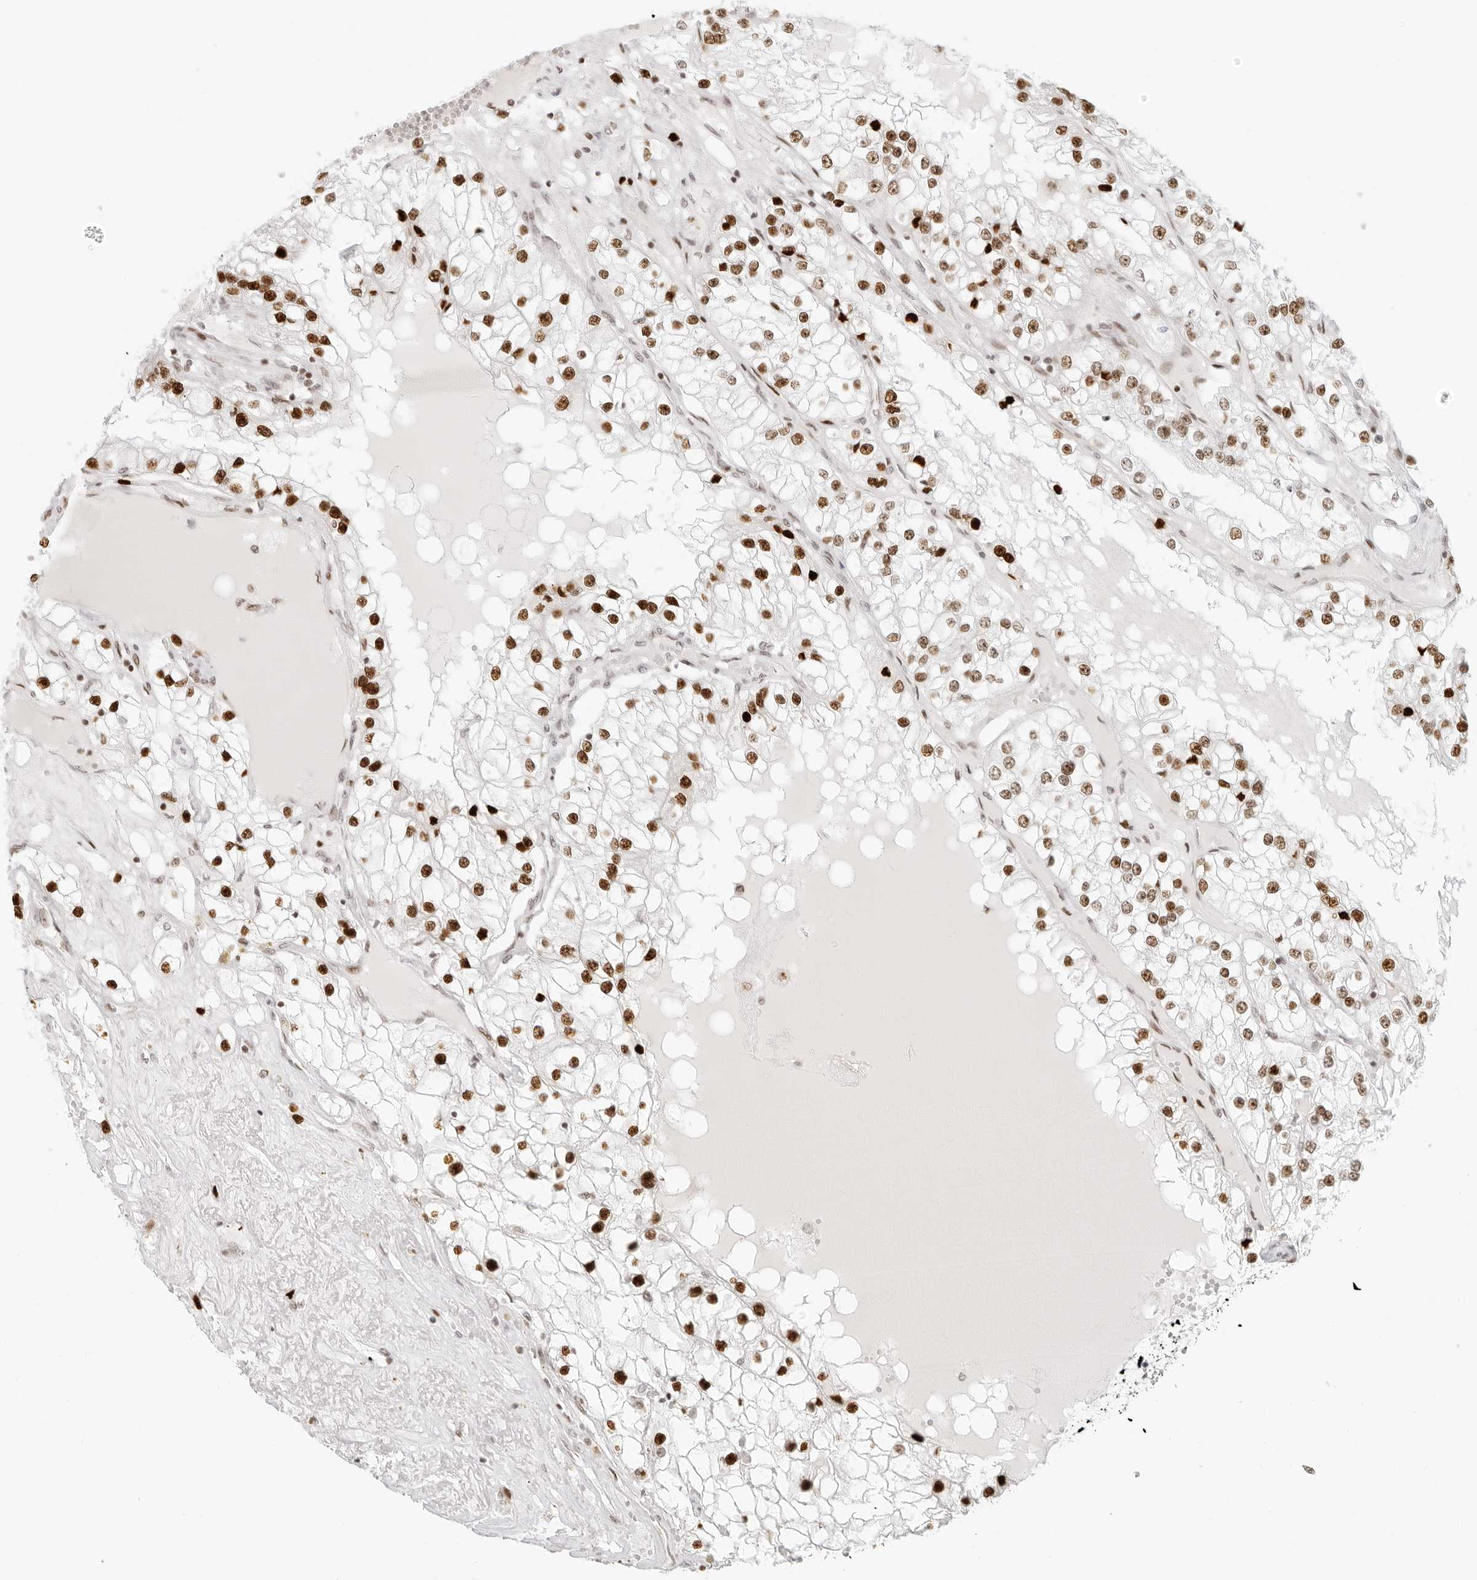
{"staining": {"intensity": "strong", "quantity": ">75%", "location": "nuclear"}, "tissue": "renal cancer", "cell_type": "Tumor cells", "image_type": "cancer", "snomed": [{"axis": "morphology", "description": "Adenocarcinoma, NOS"}, {"axis": "topography", "description": "Kidney"}], "caption": "IHC histopathology image of human renal cancer (adenocarcinoma) stained for a protein (brown), which demonstrates high levels of strong nuclear expression in approximately >75% of tumor cells.", "gene": "RCC1", "patient": {"sex": "male", "age": 68}}